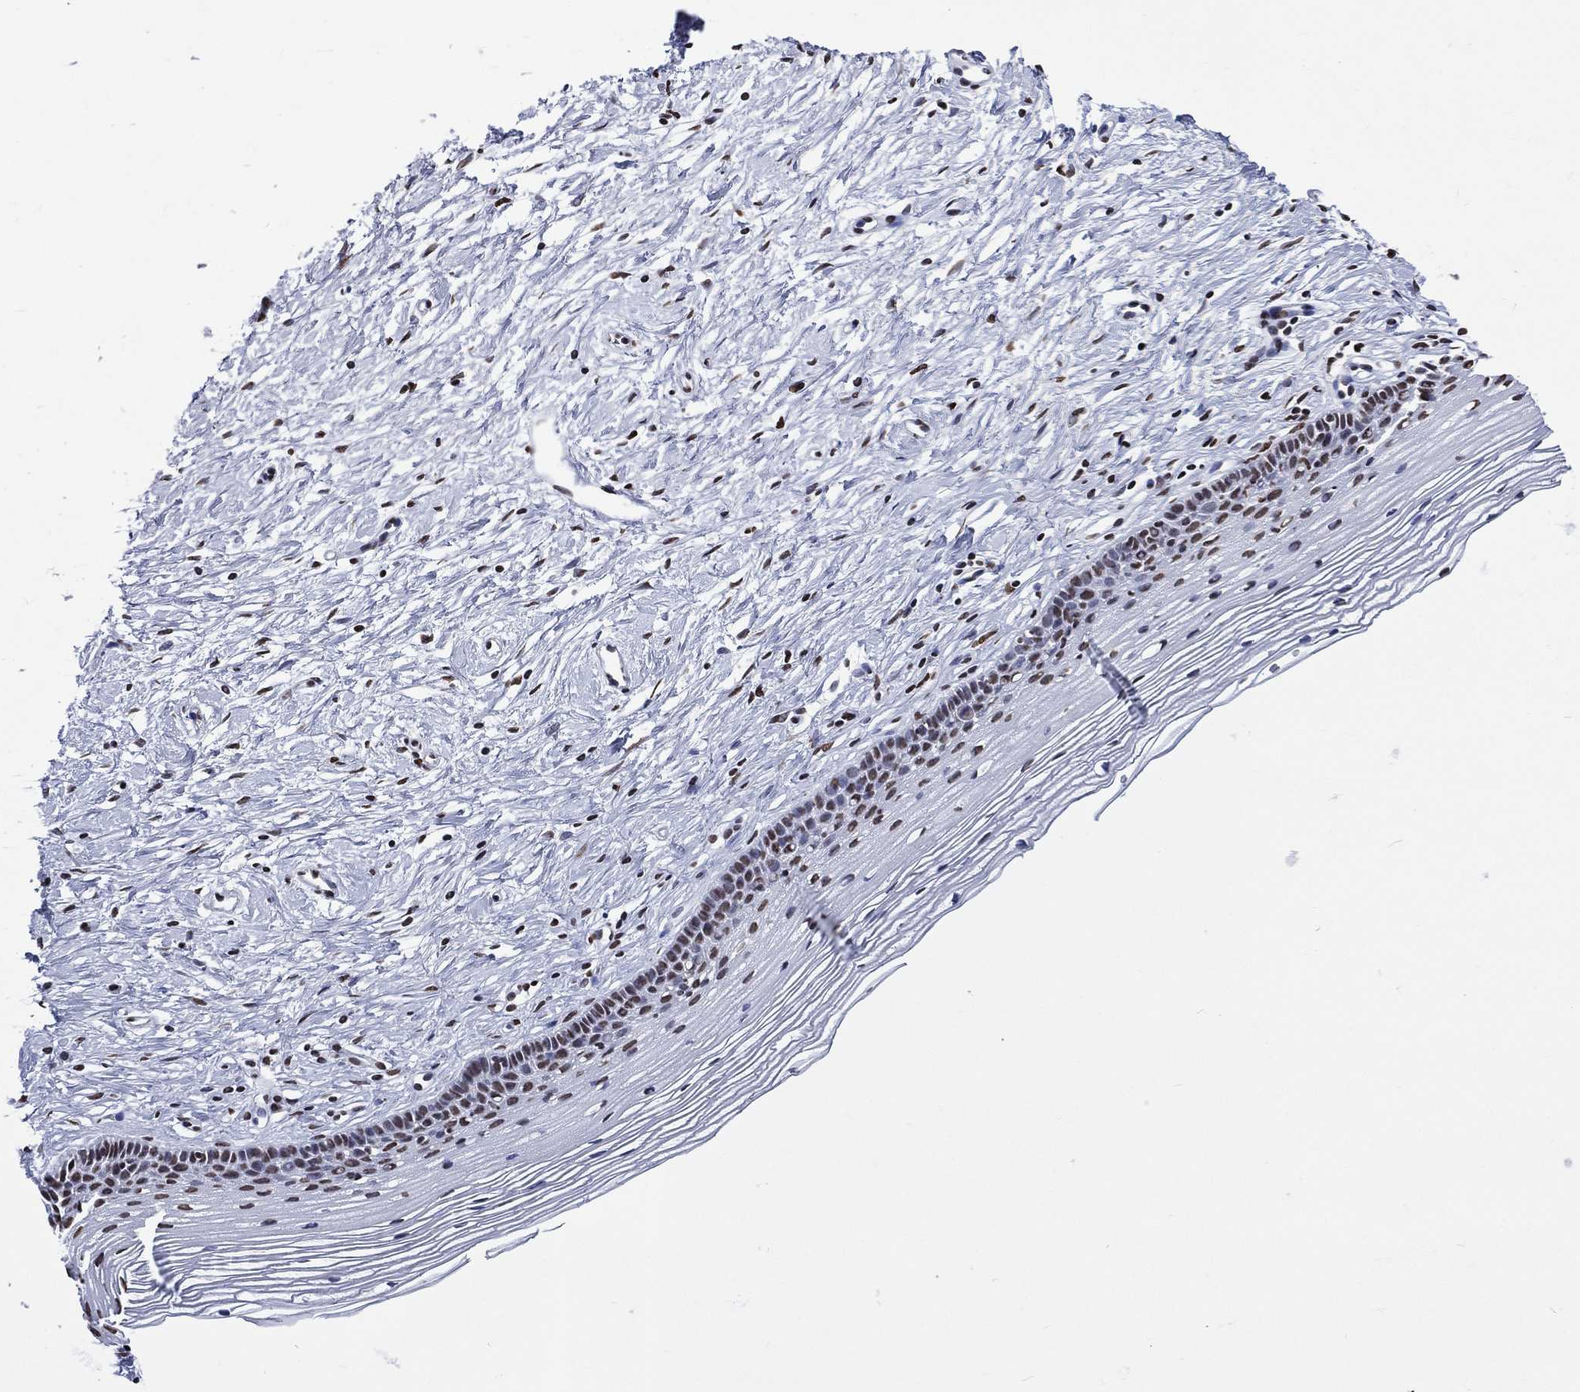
{"staining": {"intensity": "moderate", "quantity": ">75%", "location": "nuclear"}, "tissue": "cervix", "cell_type": "Glandular cells", "image_type": "normal", "snomed": [{"axis": "morphology", "description": "Normal tissue, NOS"}, {"axis": "topography", "description": "Cervix"}], "caption": "Brown immunohistochemical staining in normal cervix displays moderate nuclear positivity in approximately >75% of glandular cells. The staining was performed using DAB, with brown indicating positive protein expression. Nuclei are stained blue with hematoxylin.", "gene": "RETREG2", "patient": {"sex": "female", "age": 39}}